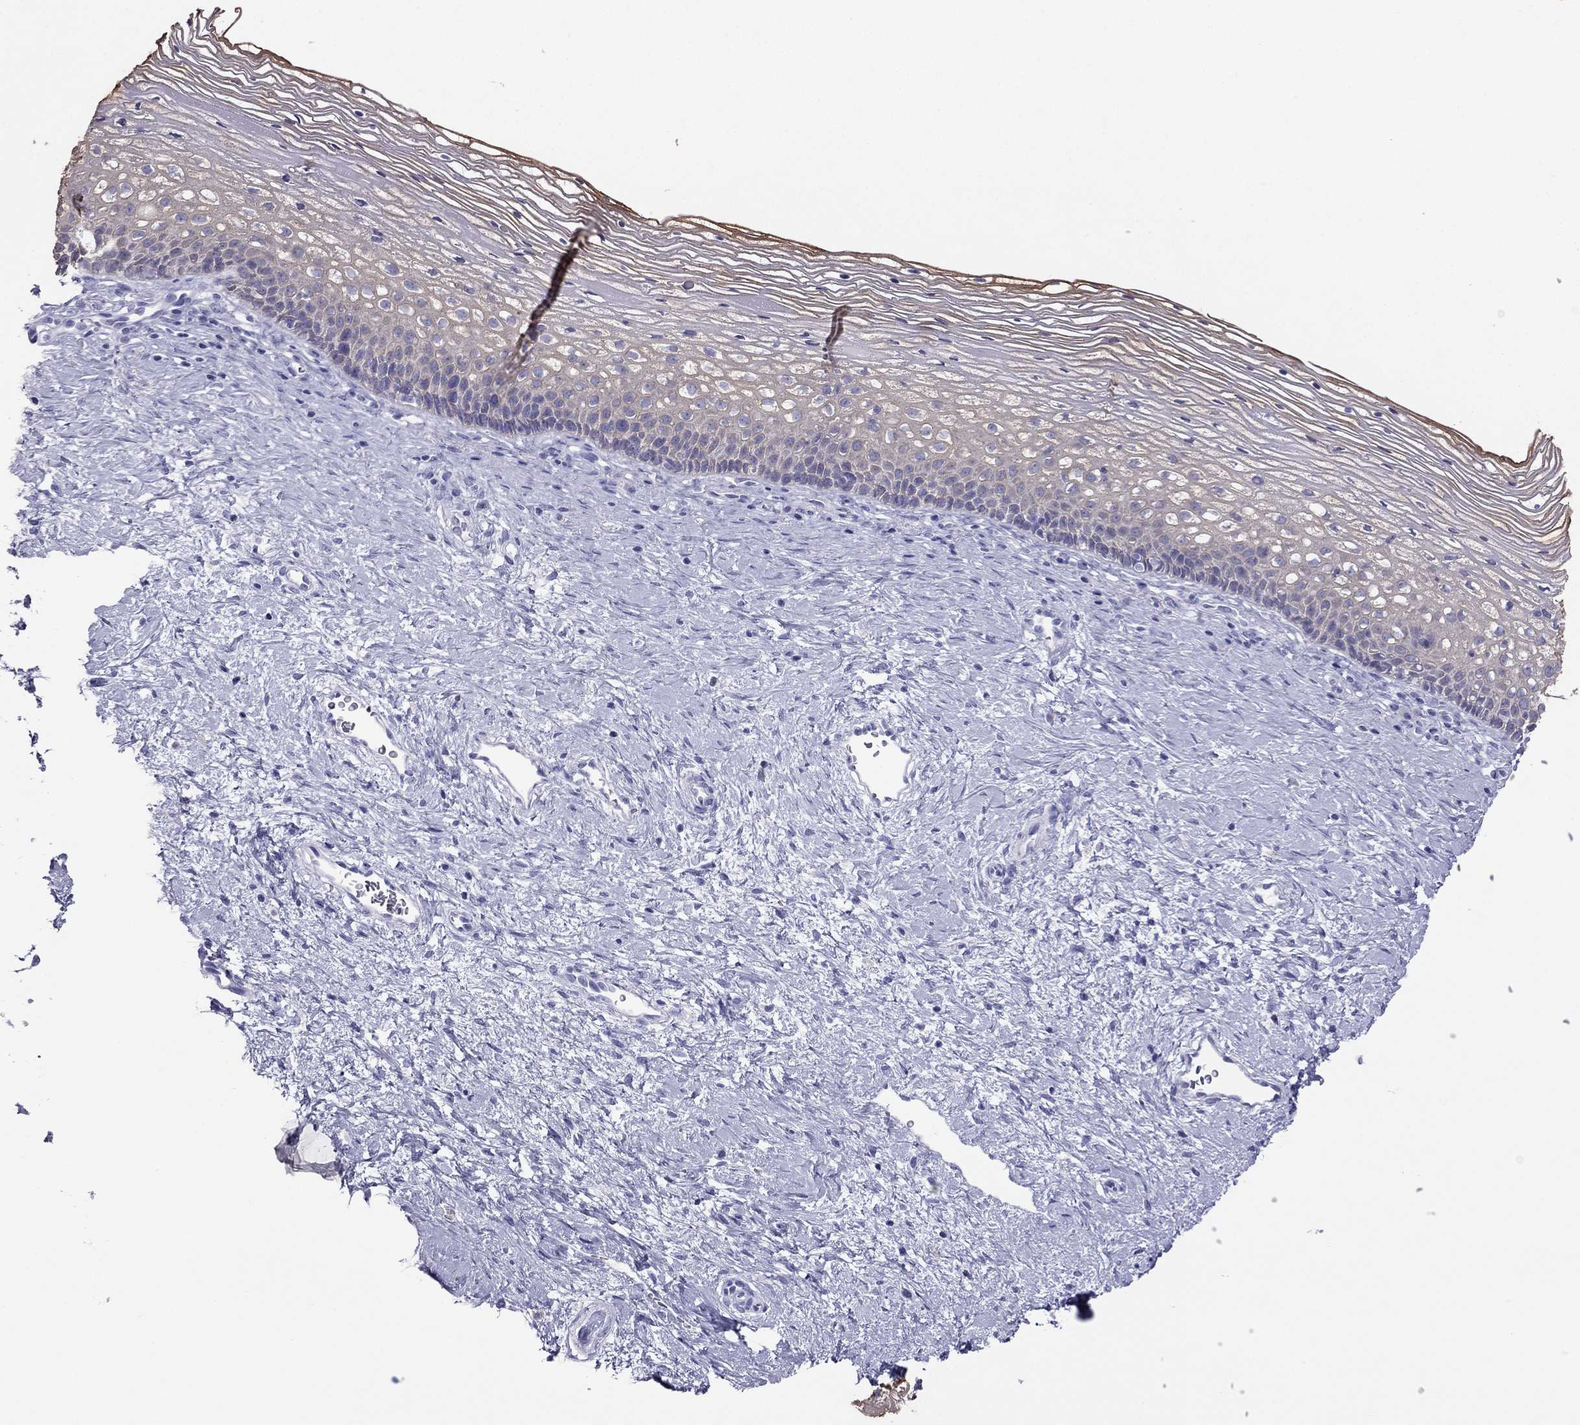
{"staining": {"intensity": "negative", "quantity": "none", "location": "none"}, "tissue": "cervix", "cell_type": "Glandular cells", "image_type": "normal", "snomed": [{"axis": "morphology", "description": "Normal tissue, NOS"}, {"axis": "topography", "description": "Cervix"}], "caption": "Immunohistochemistry of unremarkable human cervix reveals no staining in glandular cells. Nuclei are stained in blue.", "gene": "MAEL", "patient": {"sex": "female", "age": 34}}